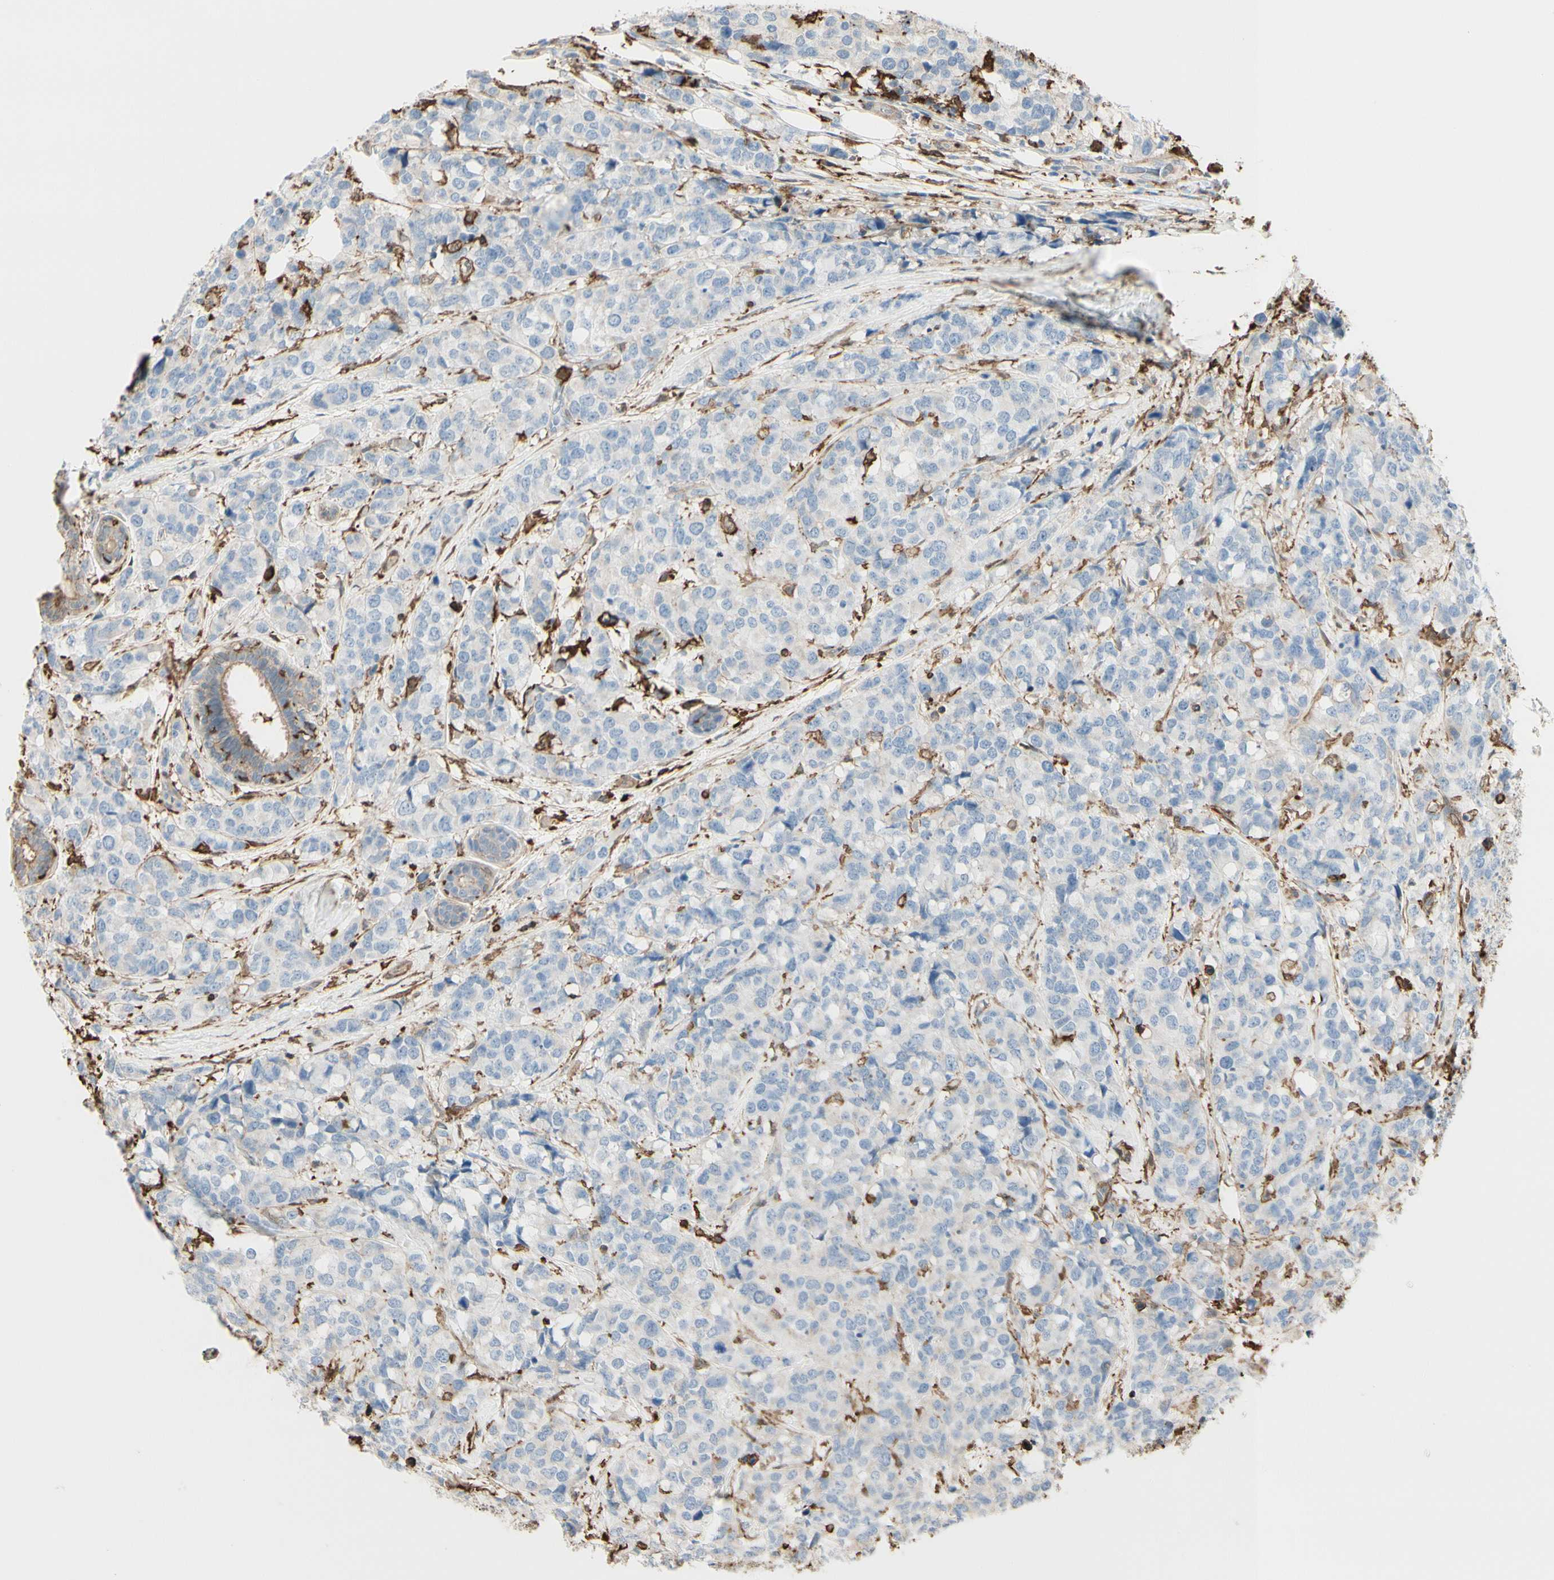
{"staining": {"intensity": "negative", "quantity": "none", "location": "none"}, "tissue": "breast cancer", "cell_type": "Tumor cells", "image_type": "cancer", "snomed": [{"axis": "morphology", "description": "Lobular carcinoma"}, {"axis": "topography", "description": "Breast"}], "caption": "Tumor cells are negative for protein expression in human breast cancer.", "gene": "GSN", "patient": {"sex": "female", "age": 59}}